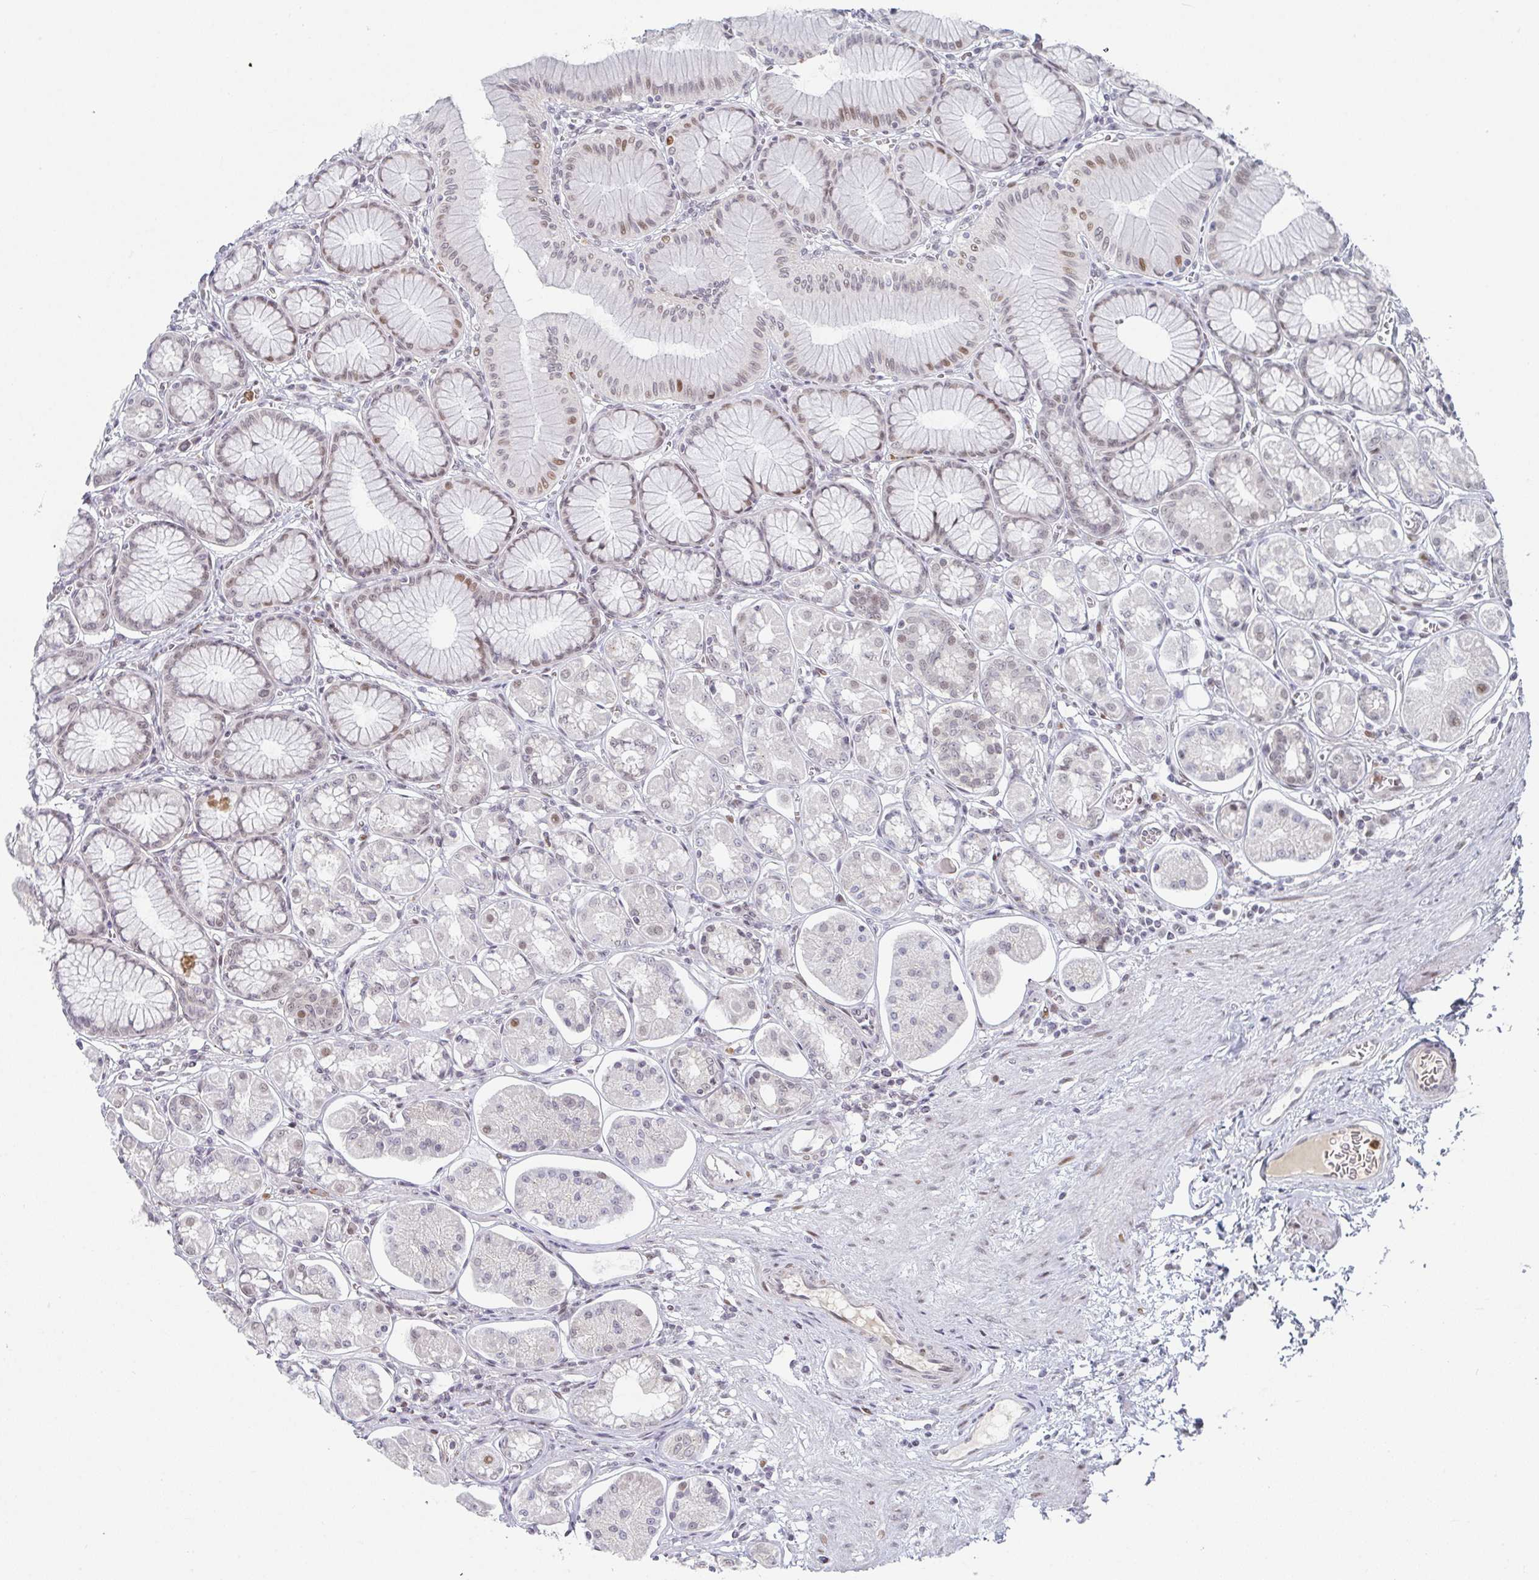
{"staining": {"intensity": "weak", "quantity": "25%-75%", "location": "nuclear"}, "tissue": "stomach", "cell_type": "Glandular cells", "image_type": "normal", "snomed": [{"axis": "morphology", "description": "Normal tissue, NOS"}, {"axis": "topography", "description": "Stomach"}, {"axis": "topography", "description": "Stomach, lower"}], "caption": "A high-resolution image shows immunohistochemistry (IHC) staining of unremarkable stomach, which displays weak nuclear positivity in about 25%-75% of glandular cells.", "gene": "LIN54", "patient": {"sex": "male", "age": 76}}